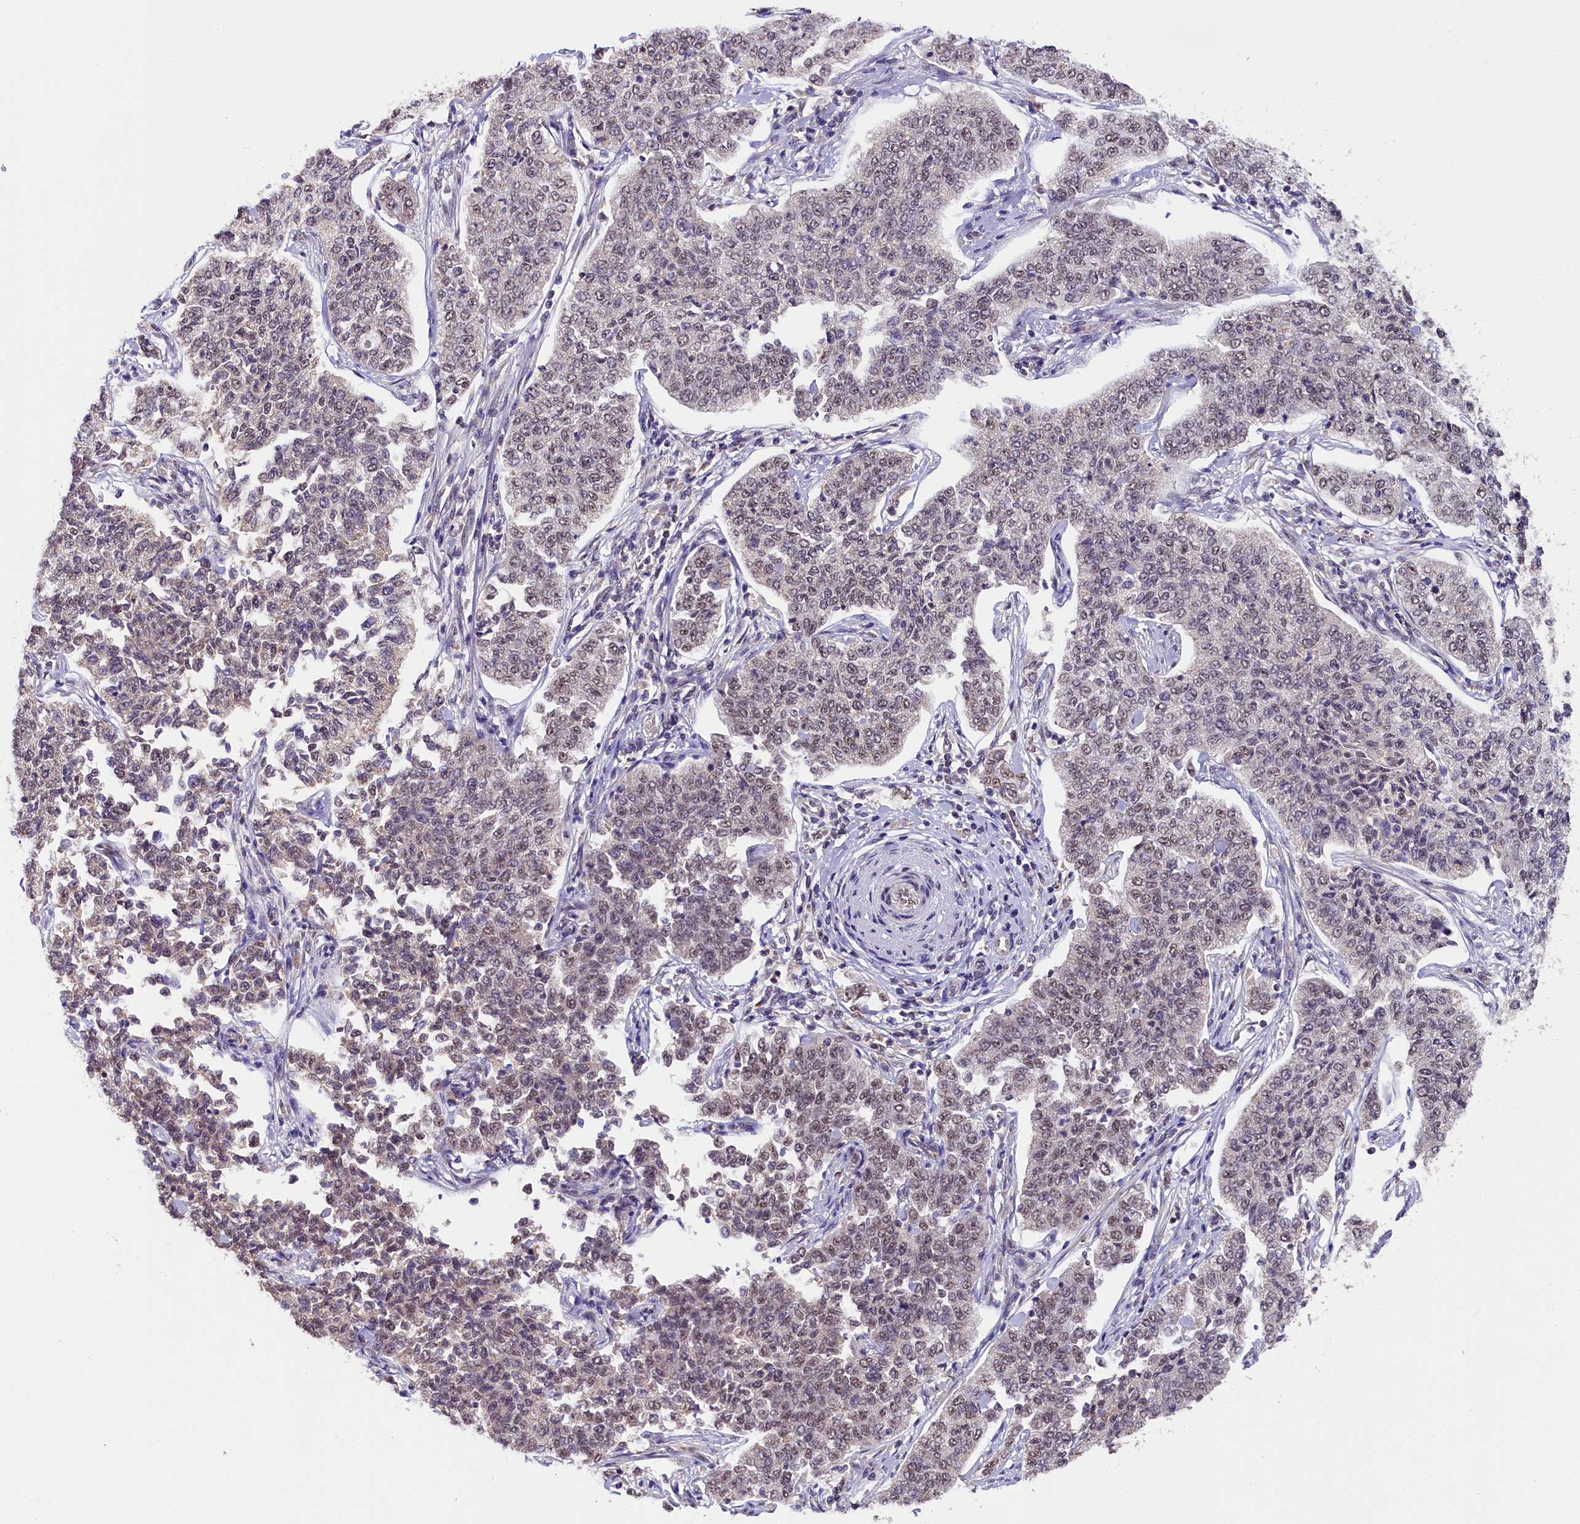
{"staining": {"intensity": "moderate", "quantity": "25%-75%", "location": "nuclear"}, "tissue": "cervical cancer", "cell_type": "Tumor cells", "image_type": "cancer", "snomed": [{"axis": "morphology", "description": "Squamous cell carcinoma, NOS"}, {"axis": "topography", "description": "Cervix"}], "caption": "A medium amount of moderate nuclear expression is present in about 25%-75% of tumor cells in cervical cancer tissue.", "gene": "NCBP1", "patient": {"sex": "female", "age": 35}}